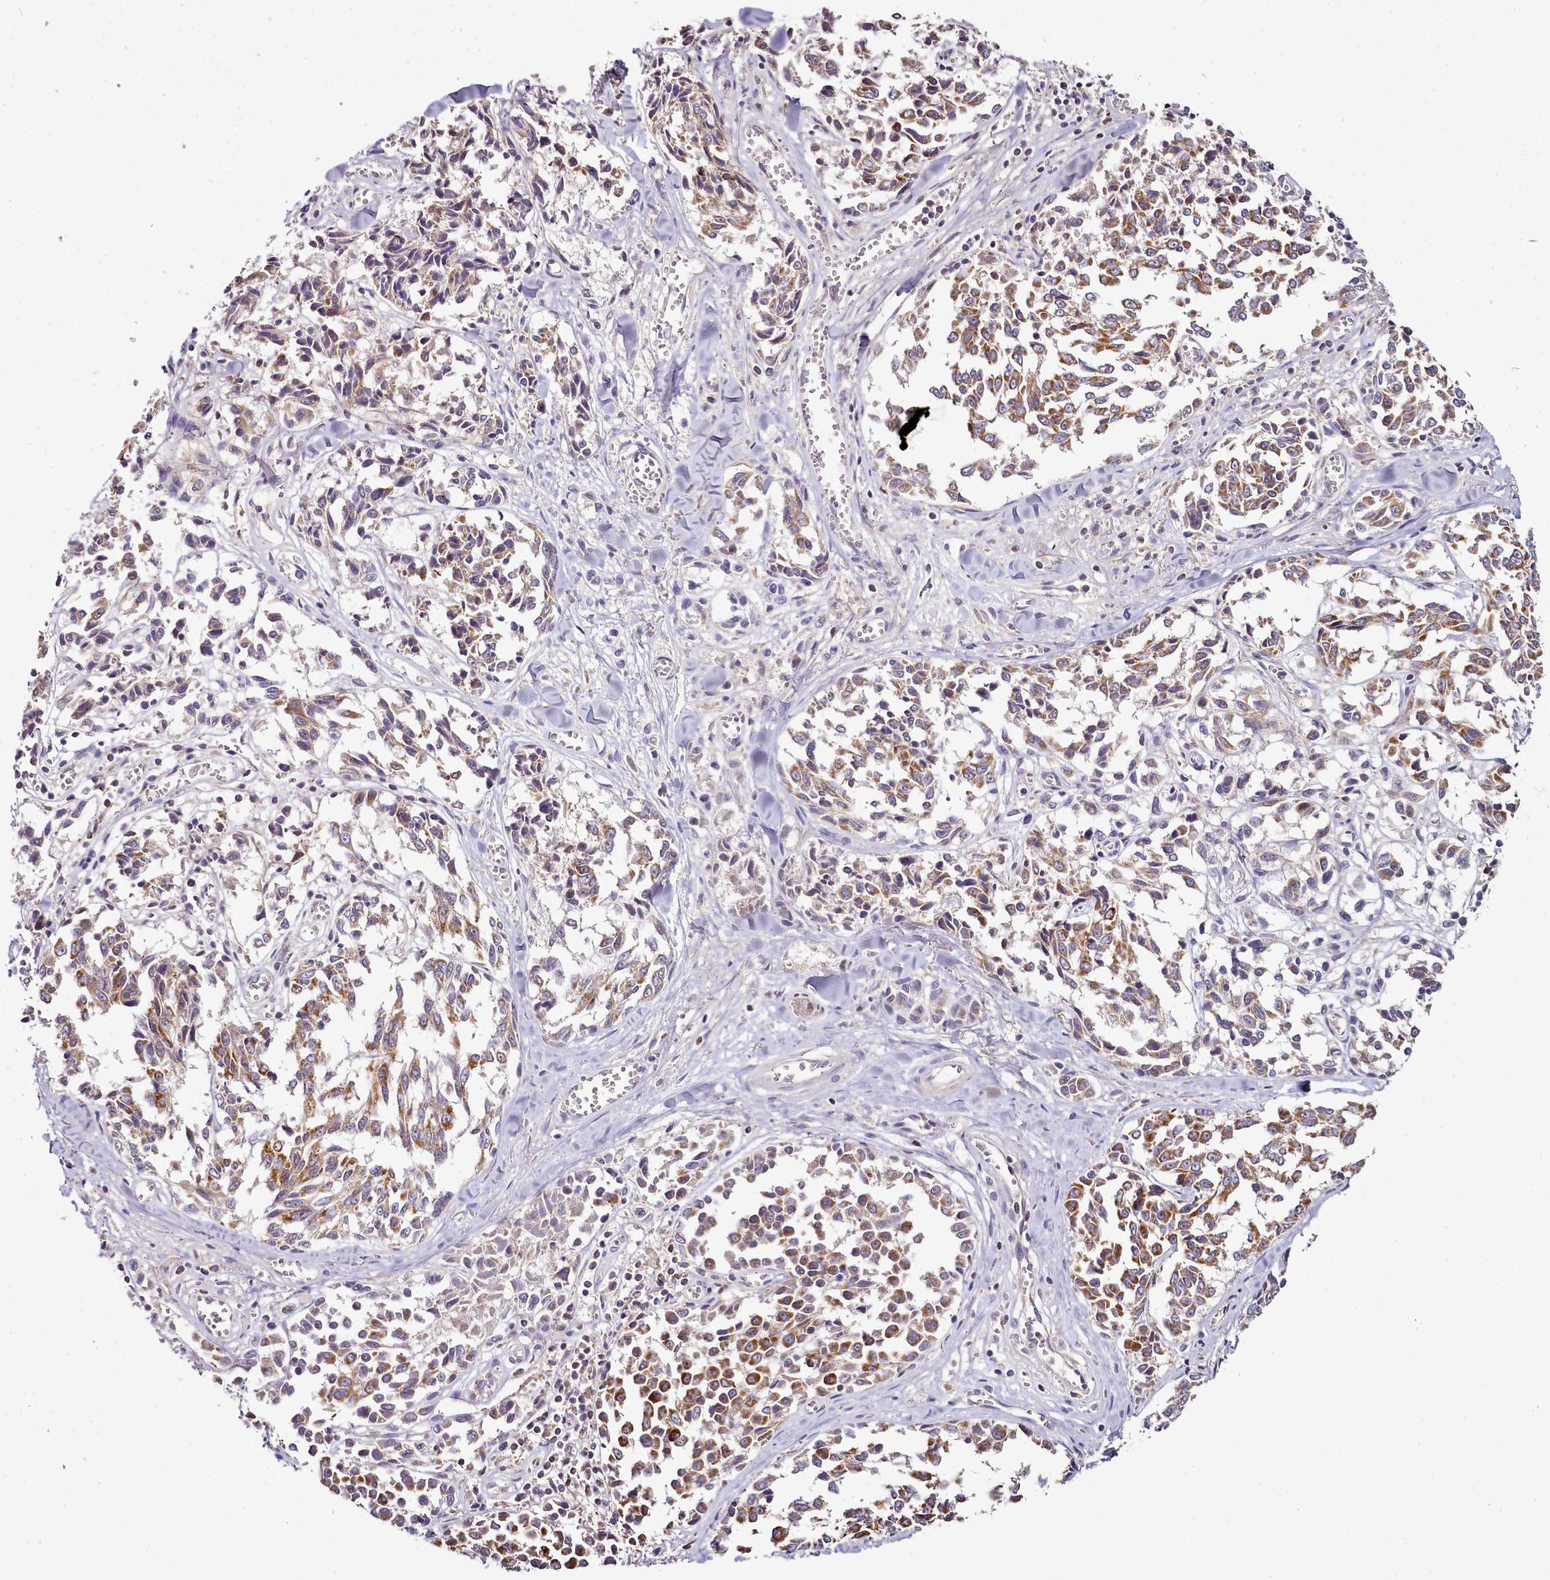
{"staining": {"intensity": "moderate", "quantity": ">75%", "location": "cytoplasmic/membranous"}, "tissue": "melanoma", "cell_type": "Tumor cells", "image_type": "cancer", "snomed": [{"axis": "morphology", "description": "Malignant melanoma, NOS"}, {"axis": "topography", "description": "Skin"}], "caption": "High-magnification brightfield microscopy of malignant melanoma stained with DAB (3,3'-diaminobenzidine) (brown) and counterstained with hematoxylin (blue). tumor cells exhibit moderate cytoplasmic/membranous staining is seen in about>75% of cells.", "gene": "ACSS1", "patient": {"sex": "female", "age": 64}}